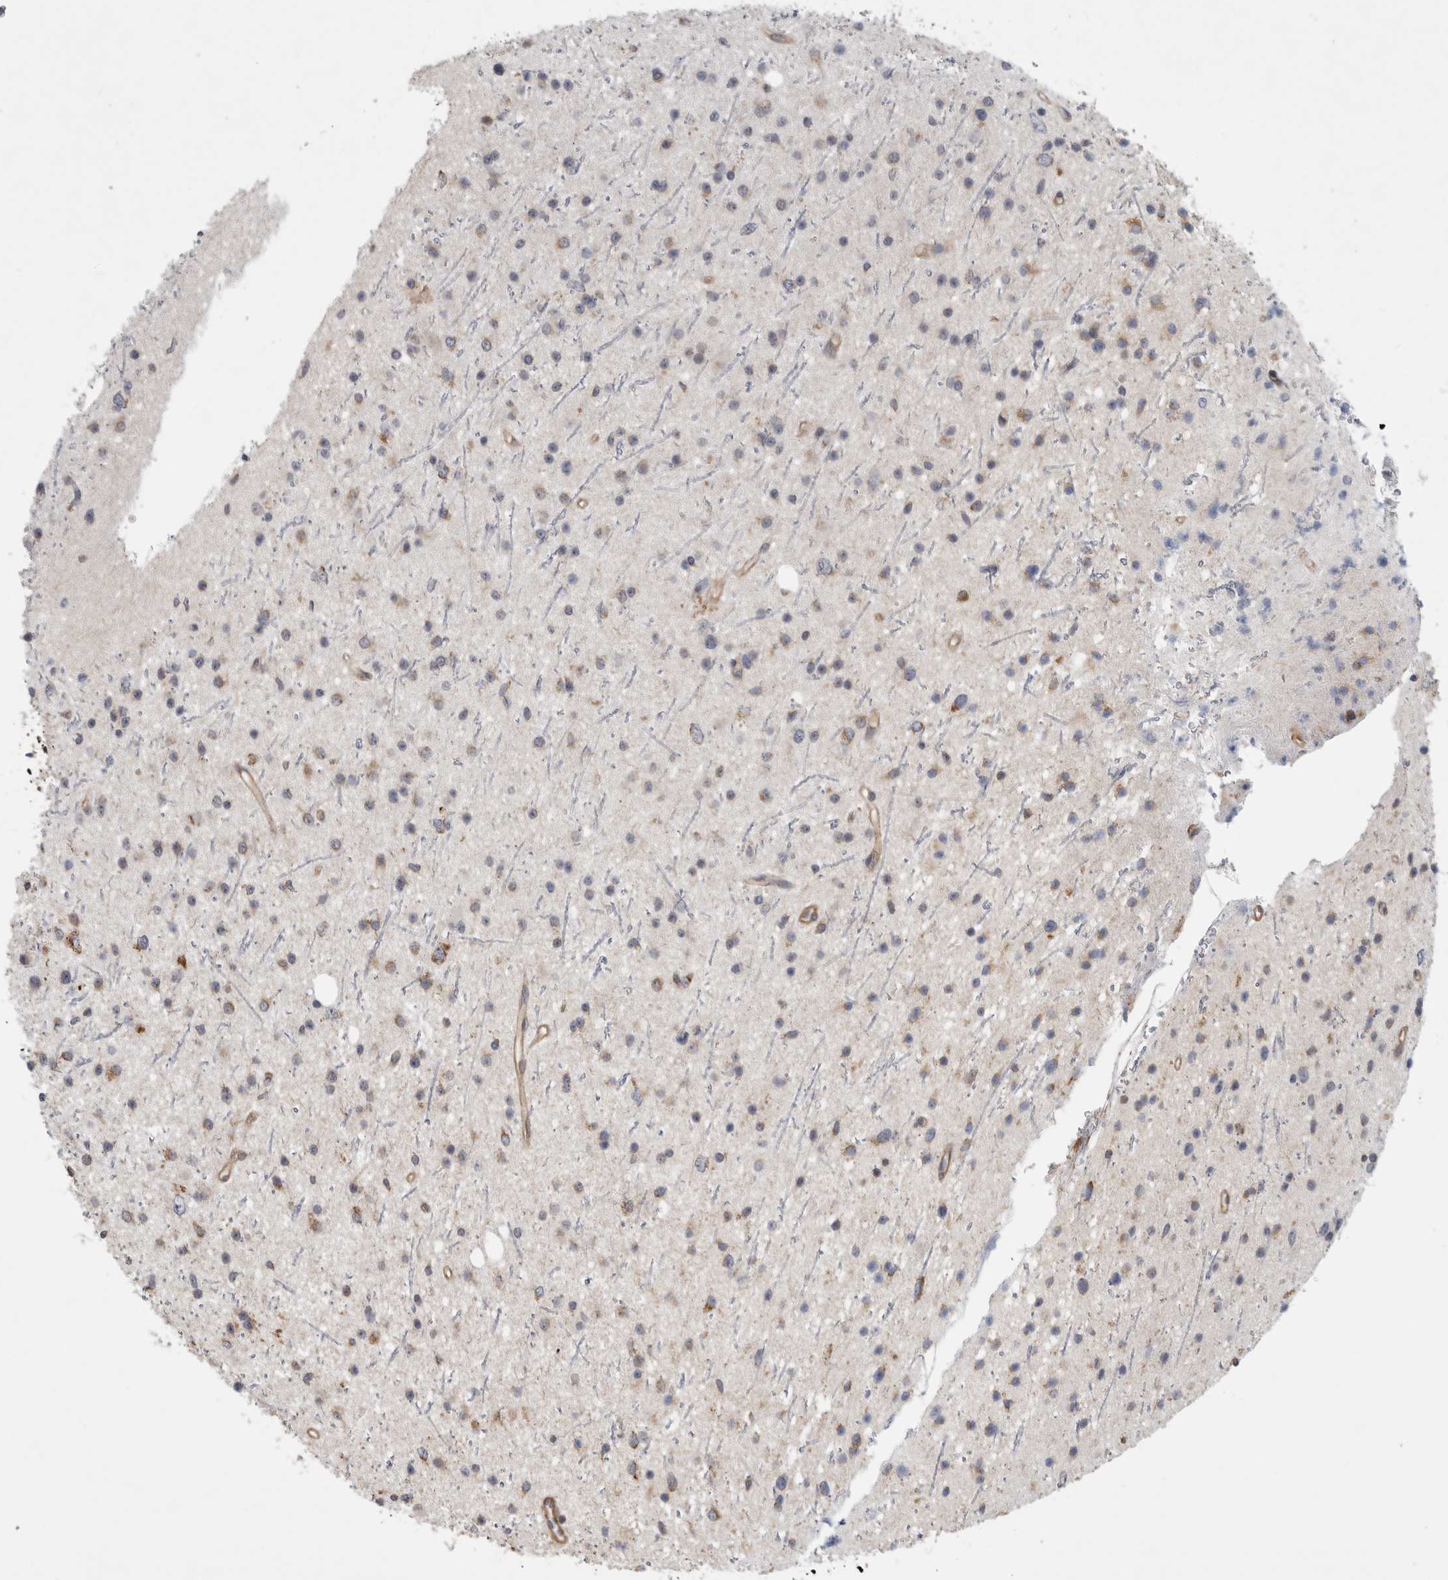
{"staining": {"intensity": "weak", "quantity": ">75%", "location": "cytoplasmic/membranous"}, "tissue": "glioma", "cell_type": "Tumor cells", "image_type": "cancer", "snomed": [{"axis": "morphology", "description": "Glioma, malignant, Low grade"}, {"axis": "topography", "description": "Cerebral cortex"}], "caption": "This is a micrograph of immunohistochemistry staining of glioma, which shows weak positivity in the cytoplasmic/membranous of tumor cells.", "gene": "SFXN2", "patient": {"sex": "female", "age": 39}}